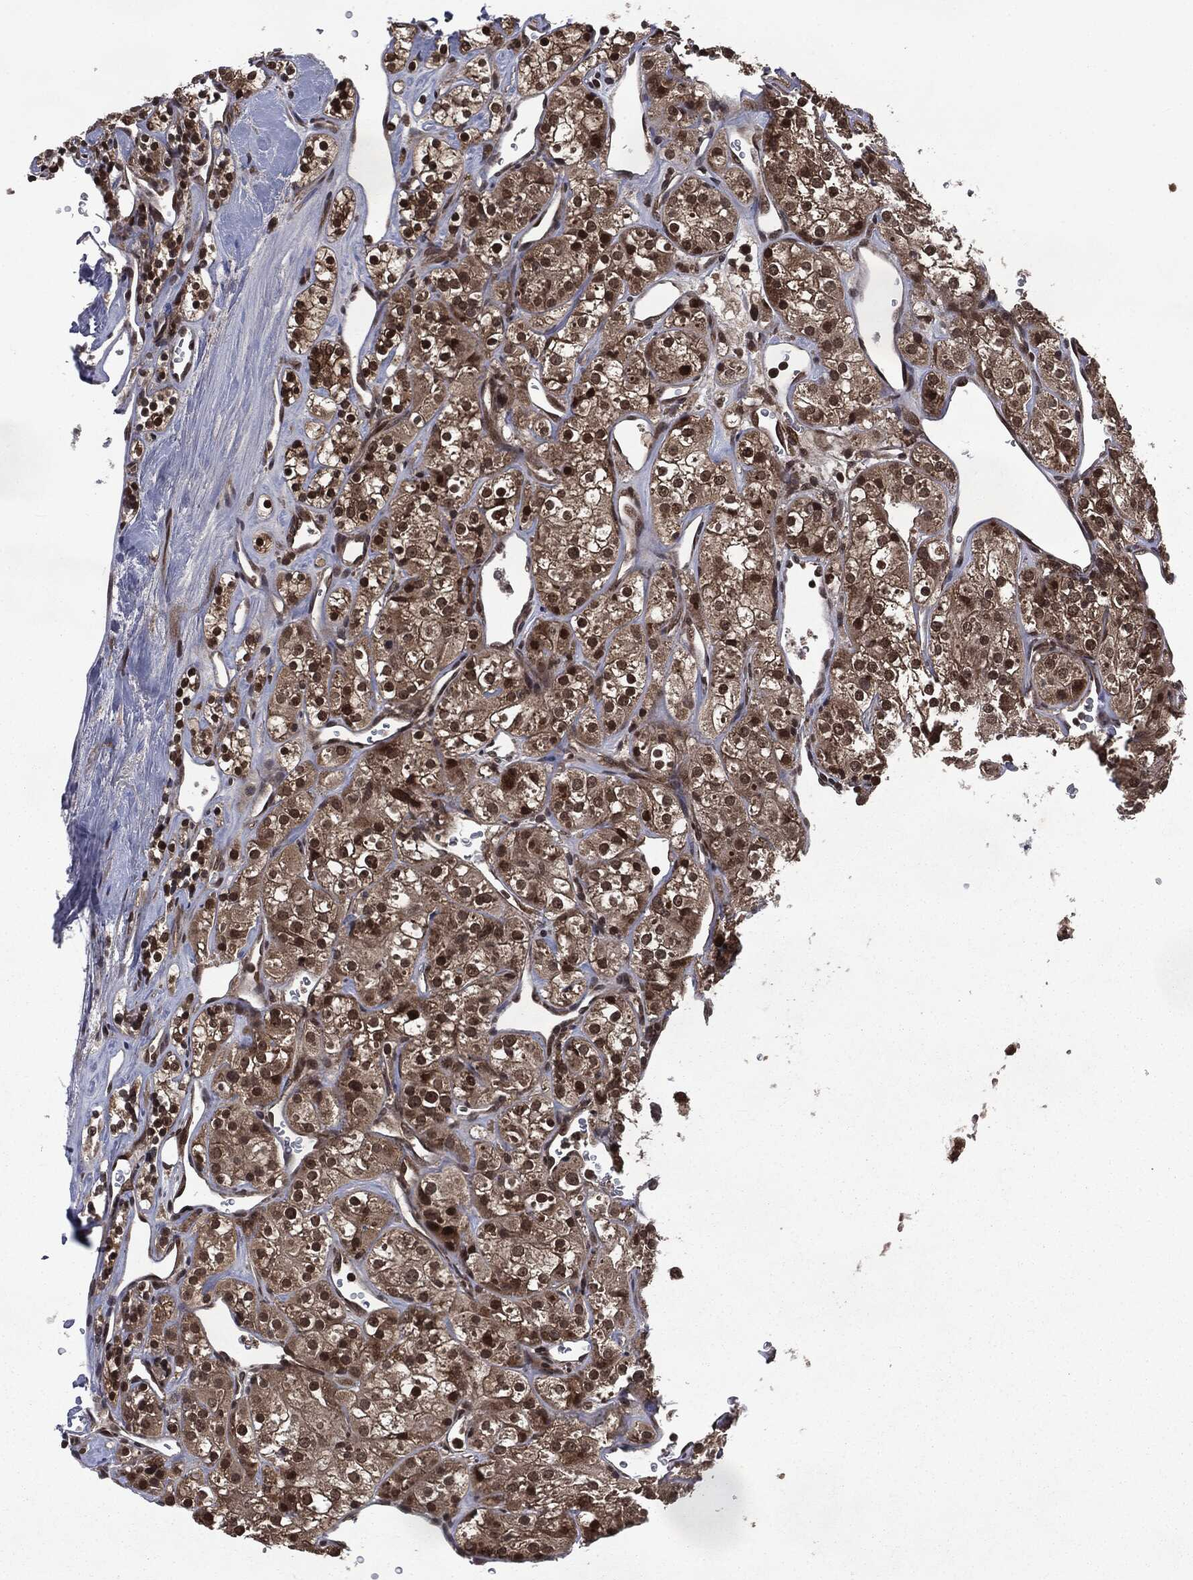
{"staining": {"intensity": "strong", "quantity": "25%-75%", "location": "cytoplasmic/membranous,nuclear"}, "tissue": "renal cancer", "cell_type": "Tumor cells", "image_type": "cancer", "snomed": [{"axis": "morphology", "description": "Adenocarcinoma, NOS"}, {"axis": "topography", "description": "Kidney"}], "caption": "Protein staining by IHC demonstrates strong cytoplasmic/membranous and nuclear expression in approximately 25%-75% of tumor cells in renal cancer (adenocarcinoma).", "gene": "STAU2", "patient": {"sex": "male", "age": 77}}